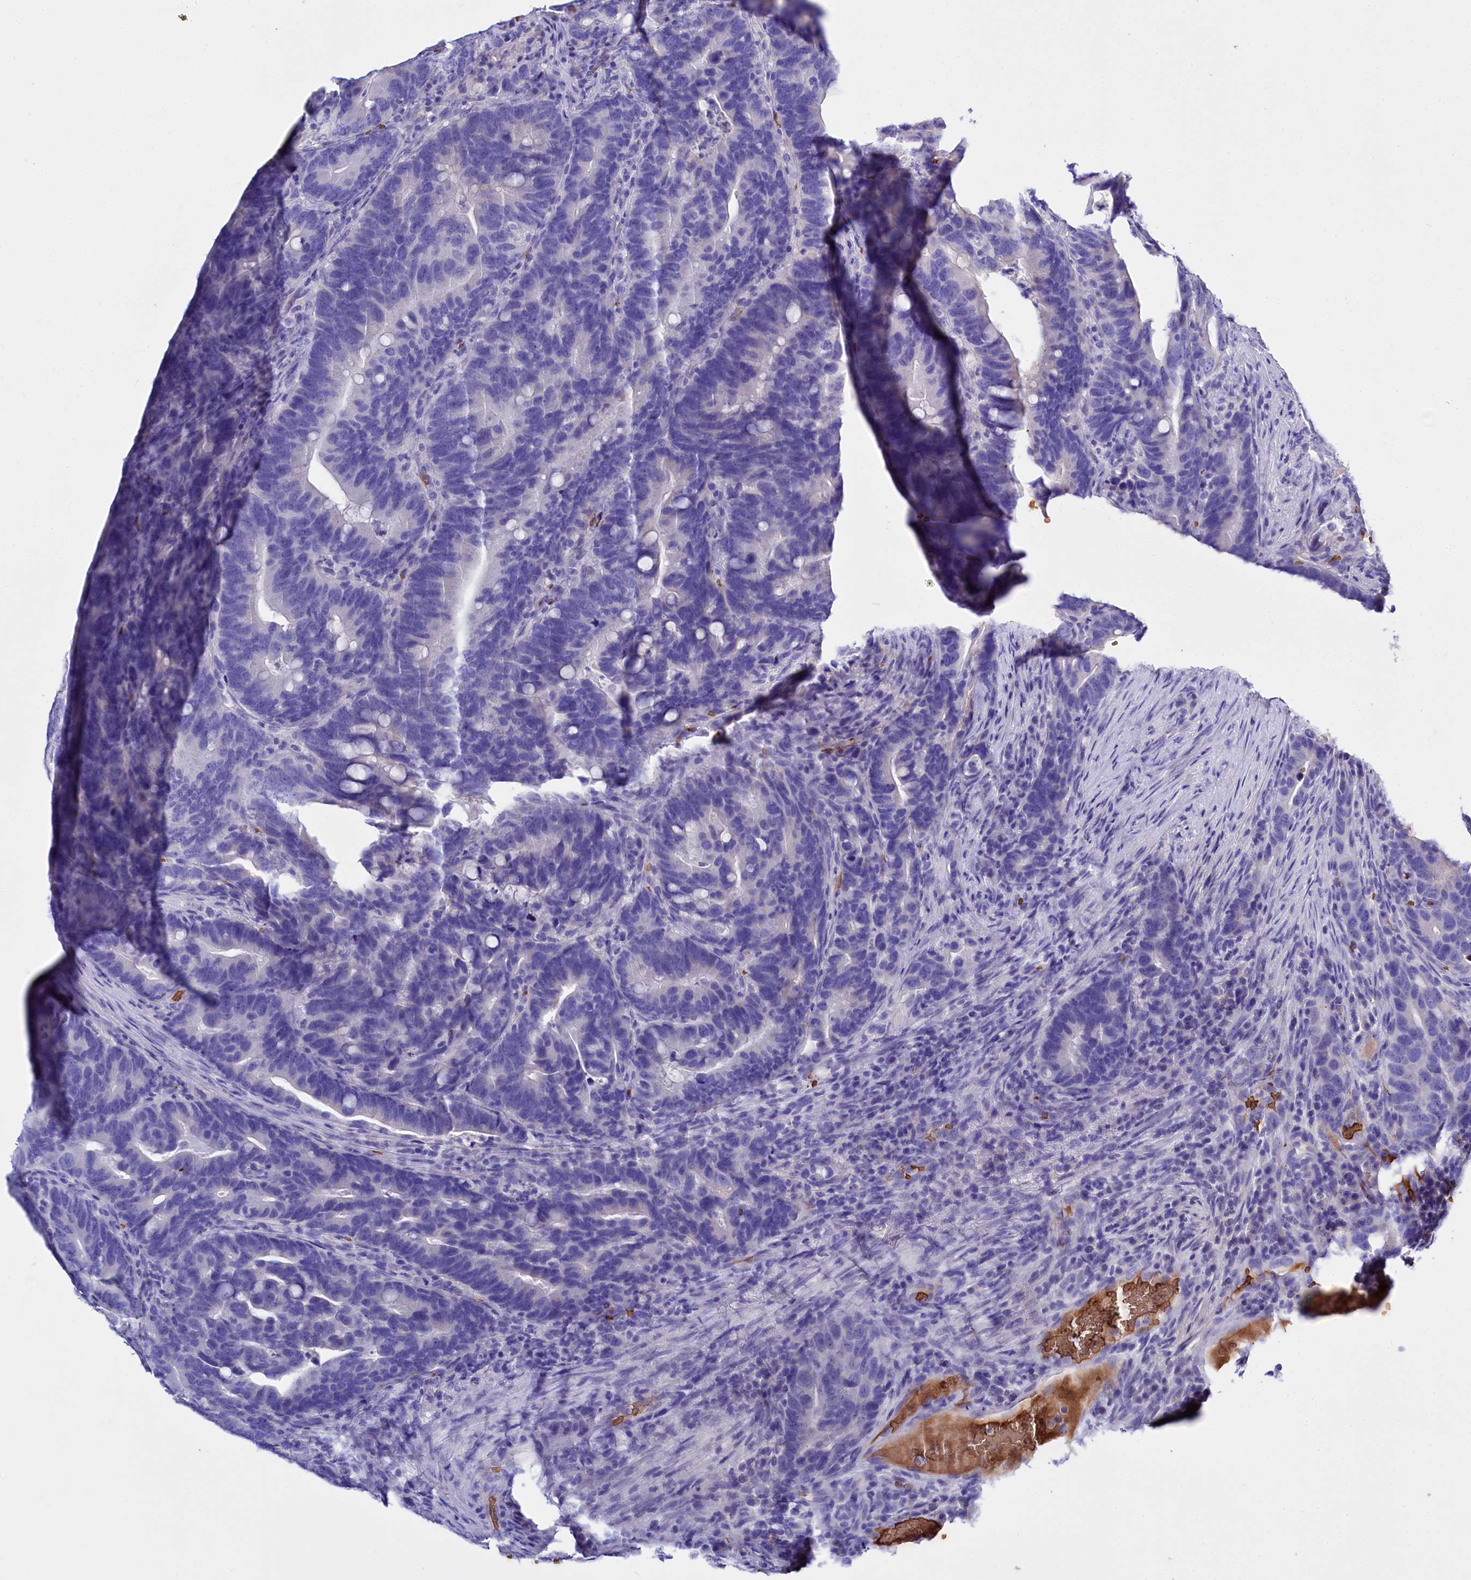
{"staining": {"intensity": "negative", "quantity": "none", "location": "none"}, "tissue": "colorectal cancer", "cell_type": "Tumor cells", "image_type": "cancer", "snomed": [{"axis": "morphology", "description": "Adenocarcinoma, NOS"}, {"axis": "topography", "description": "Colon"}], "caption": "Human colorectal adenocarcinoma stained for a protein using IHC displays no positivity in tumor cells.", "gene": "RPUSD3", "patient": {"sex": "female", "age": 66}}